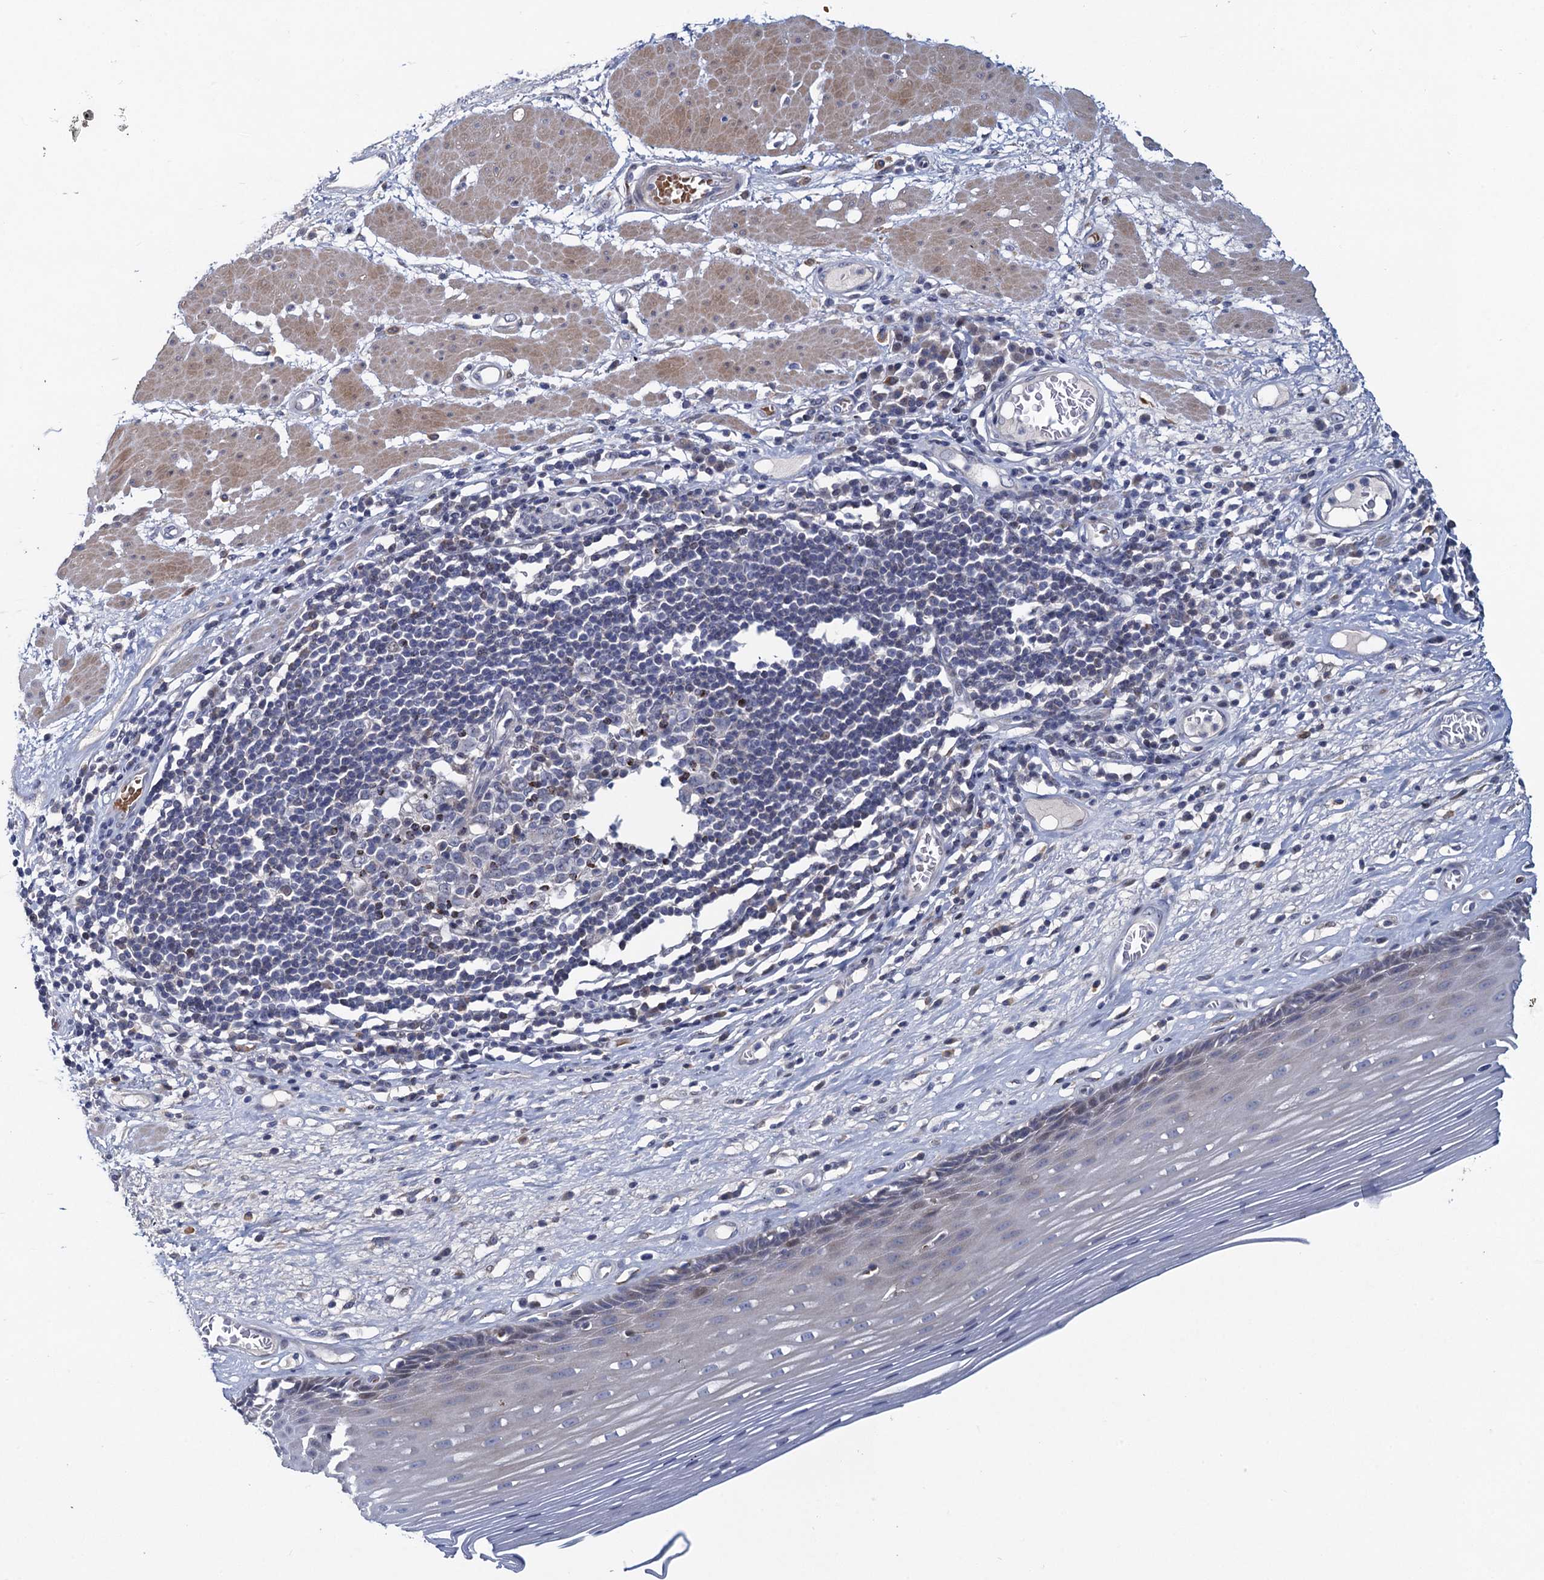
{"staining": {"intensity": "weak", "quantity": "<25%", "location": "nuclear"}, "tissue": "esophagus", "cell_type": "Squamous epithelial cells", "image_type": "normal", "snomed": [{"axis": "morphology", "description": "Normal tissue, NOS"}, {"axis": "topography", "description": "Esophagus"}], "caption": "This is a histopathology image of IHC staining of normal esophagus, which shows no expression in squamous epithelial cells. Brightfield microscopy of immunohistochemistry (IHC) stained with DAB (brown) and hematoxylin (blue), captured at high magnification.", "gene": "ATOSA", "patient": {"sex": "male", "age": 62}}